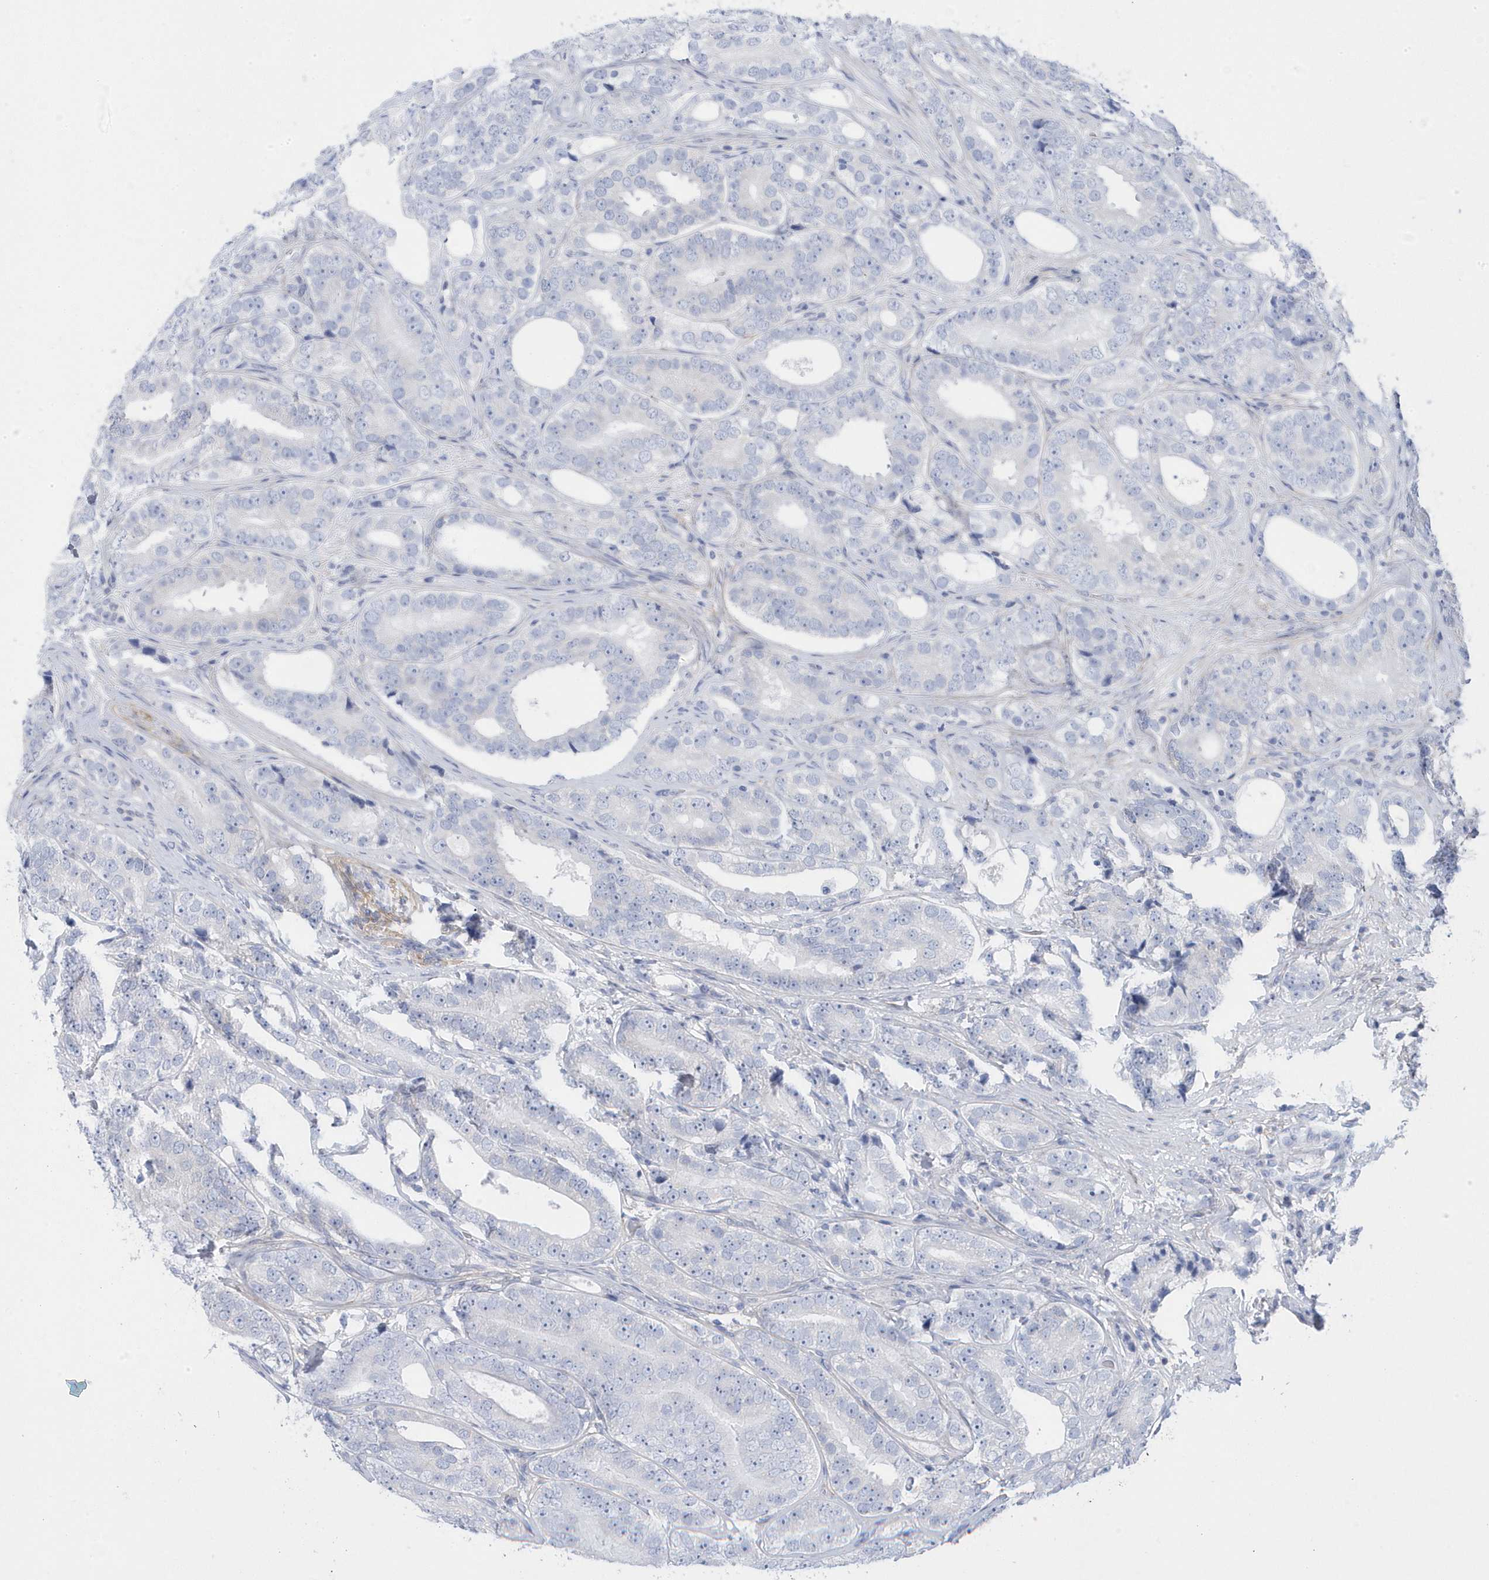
{"staining": {"intensity": "negative", "quantity": "none", "location": "none"}, "tissue": "prostate cancer", "cell_type": "Tumor cells", "image_type": "cancer", "snomed": [{"axis": "morphology", "description": "Adenocarcinoma, High grade"}, {"axis": "topography", "description": "Prostate"}], "caption": "DAB immunohistochemical staining of human prostate high-grade adenocarcinoma demonstrates no significant staining in tumor cells.", "gene": "ANAPC1", "patient": {"sex": "male", "age": 56}}